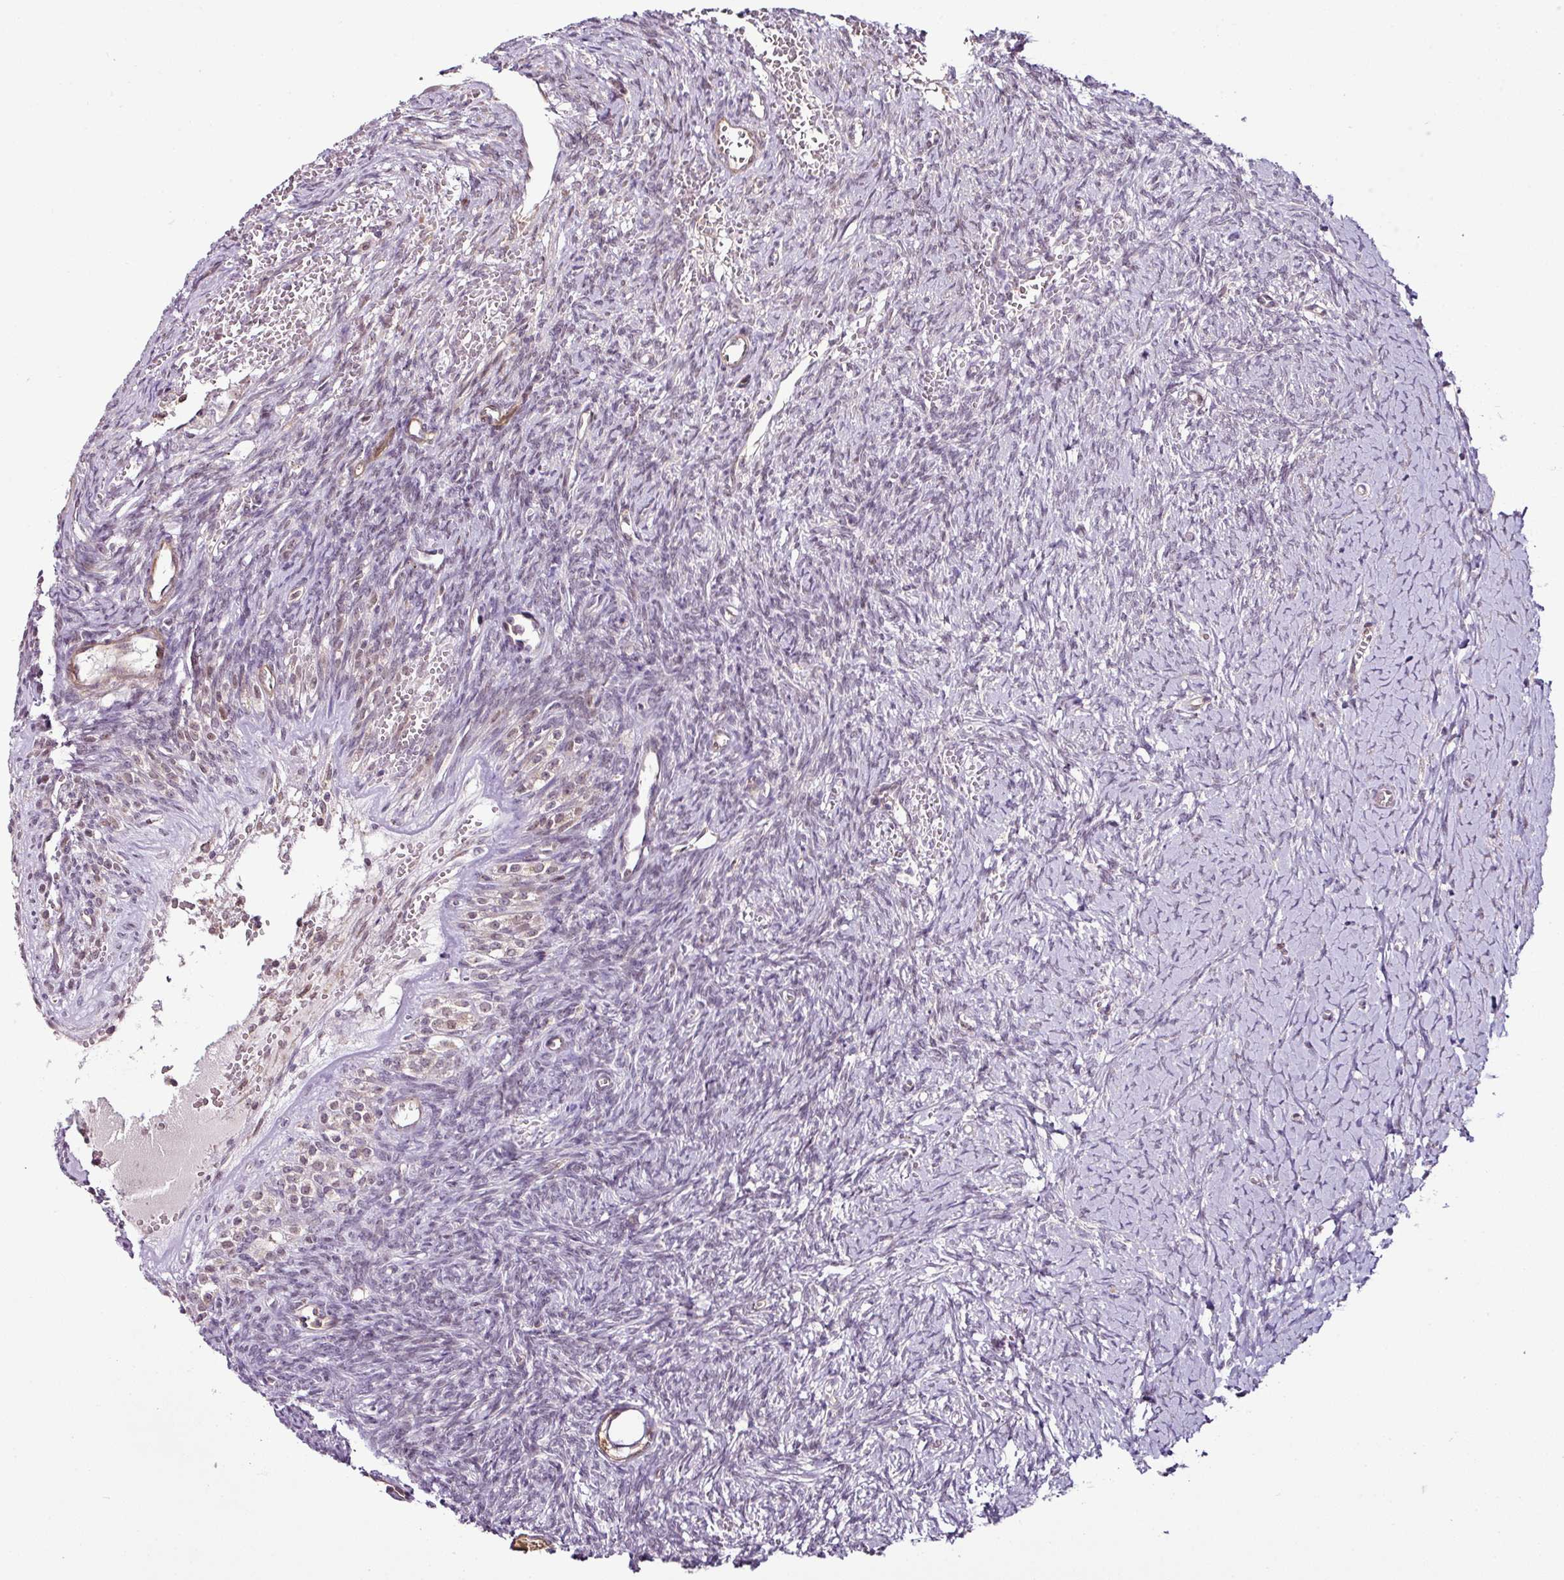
{"staining": {"intensity": "weak", "quantity": "<25%", "location": "nuclear"}, "tissue": "ovary", "cell_type": "Ovarian stroma cells", "image_type": "normal", "snomed": [{"axis": "morphology", "description": "Normal tissue, NOS"}, {"axis": "topography", "description": "Ovary"}], "caption": "Immunohistochemical staining of unremarkable ovary displays no significant positivity in ovarian stroma cells.", "gene": "DCAF13", "patient": {"sex": "female", "age": 39}}